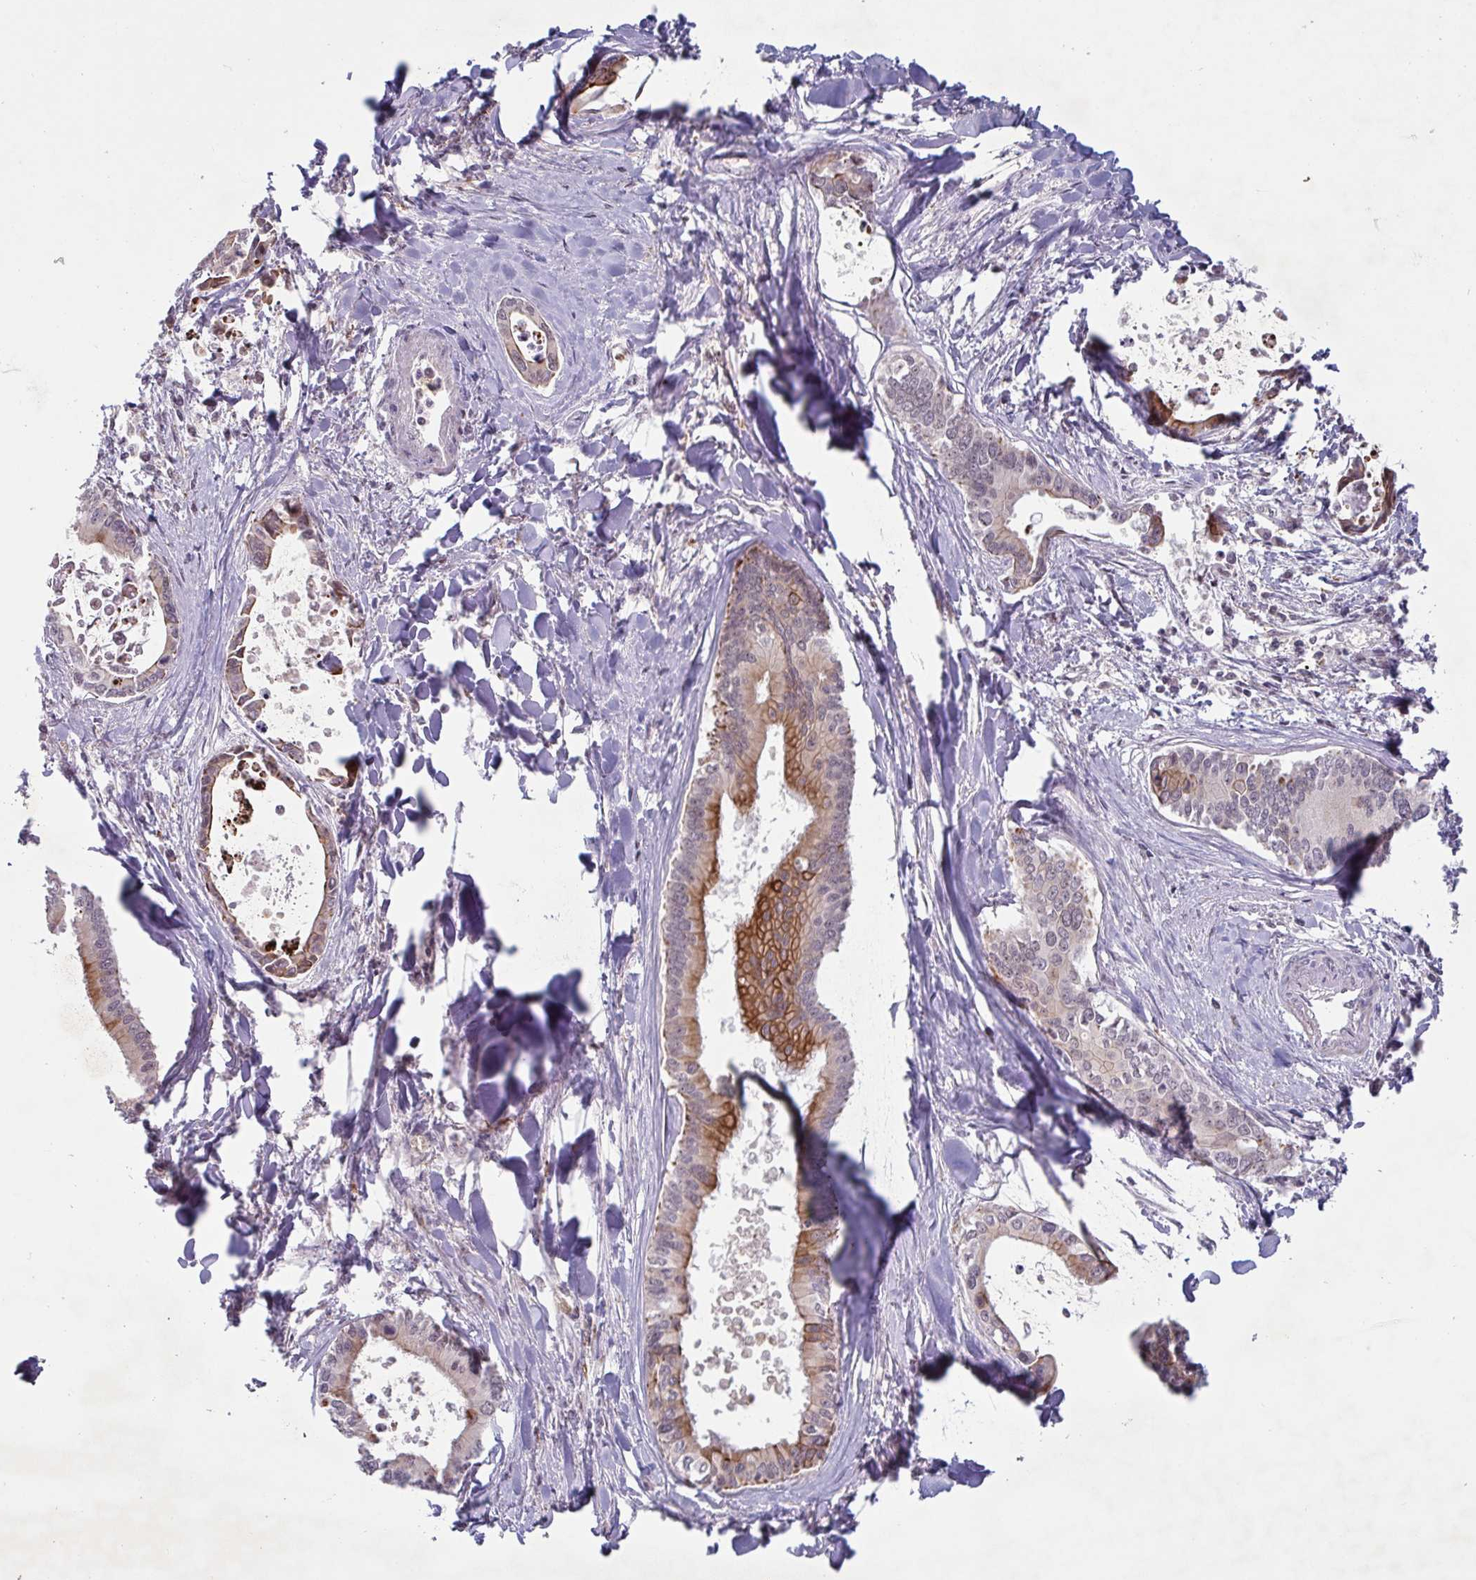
{"staining": {"intensity": "moderate", "quantity": "25%-75%", "location": "cytoplasmic/membranous"}, "tissue": "liver cancer", "cell_type": "Tumor cells", "image_type": "cancer", "snomed": [{"axis": "morphology", "description": "Cholangiocarcinoma"}, {"axis": "topography", "description": "Liver"}], "caption": "This is an image of immunohistochemistry staining of liver cholangiocarcinoma, which shows moderate staining in the cytoplasmic/membranous of tumor cells.", "gene": "NLRP13", "patient": {"sex": "male", "age": 66}}